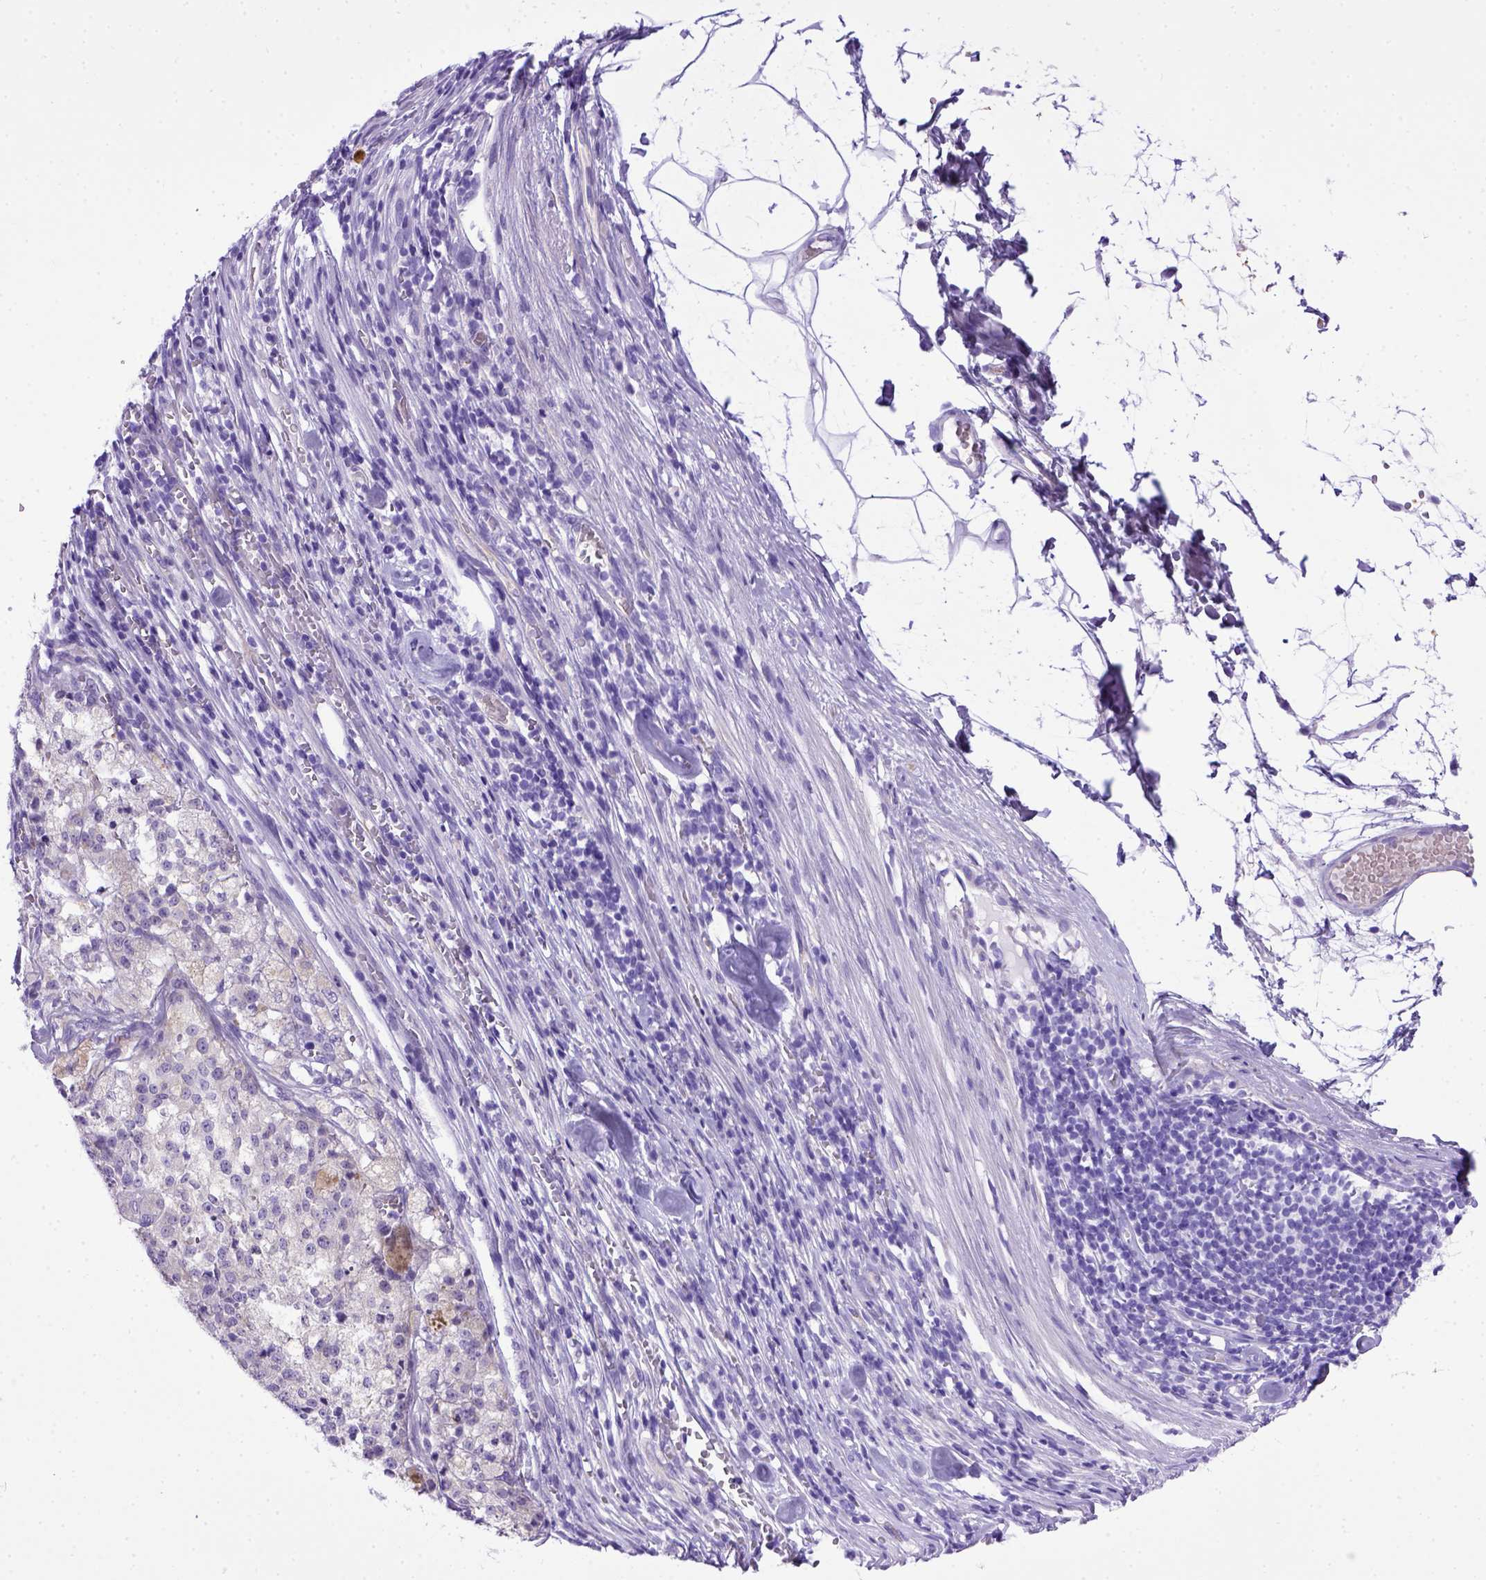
{"staining": {"intensity": "negative", "quantity": "none", "location": "none"}, "tissue": "melanoma", "cell_type": "Tumor cells", "image_type": "cancer", "snomed": [{"axis": "morphology", "description": "Malignant melanoma, Metastatic site"}, {"axis": "topography", "description": "Lymph node"}], "caption": "Photomicrograph shows no protein staining in tumor cells of melanoma tissue.", "gene": "ADAM12", "patient": {"sex": "female", "age": 64}}